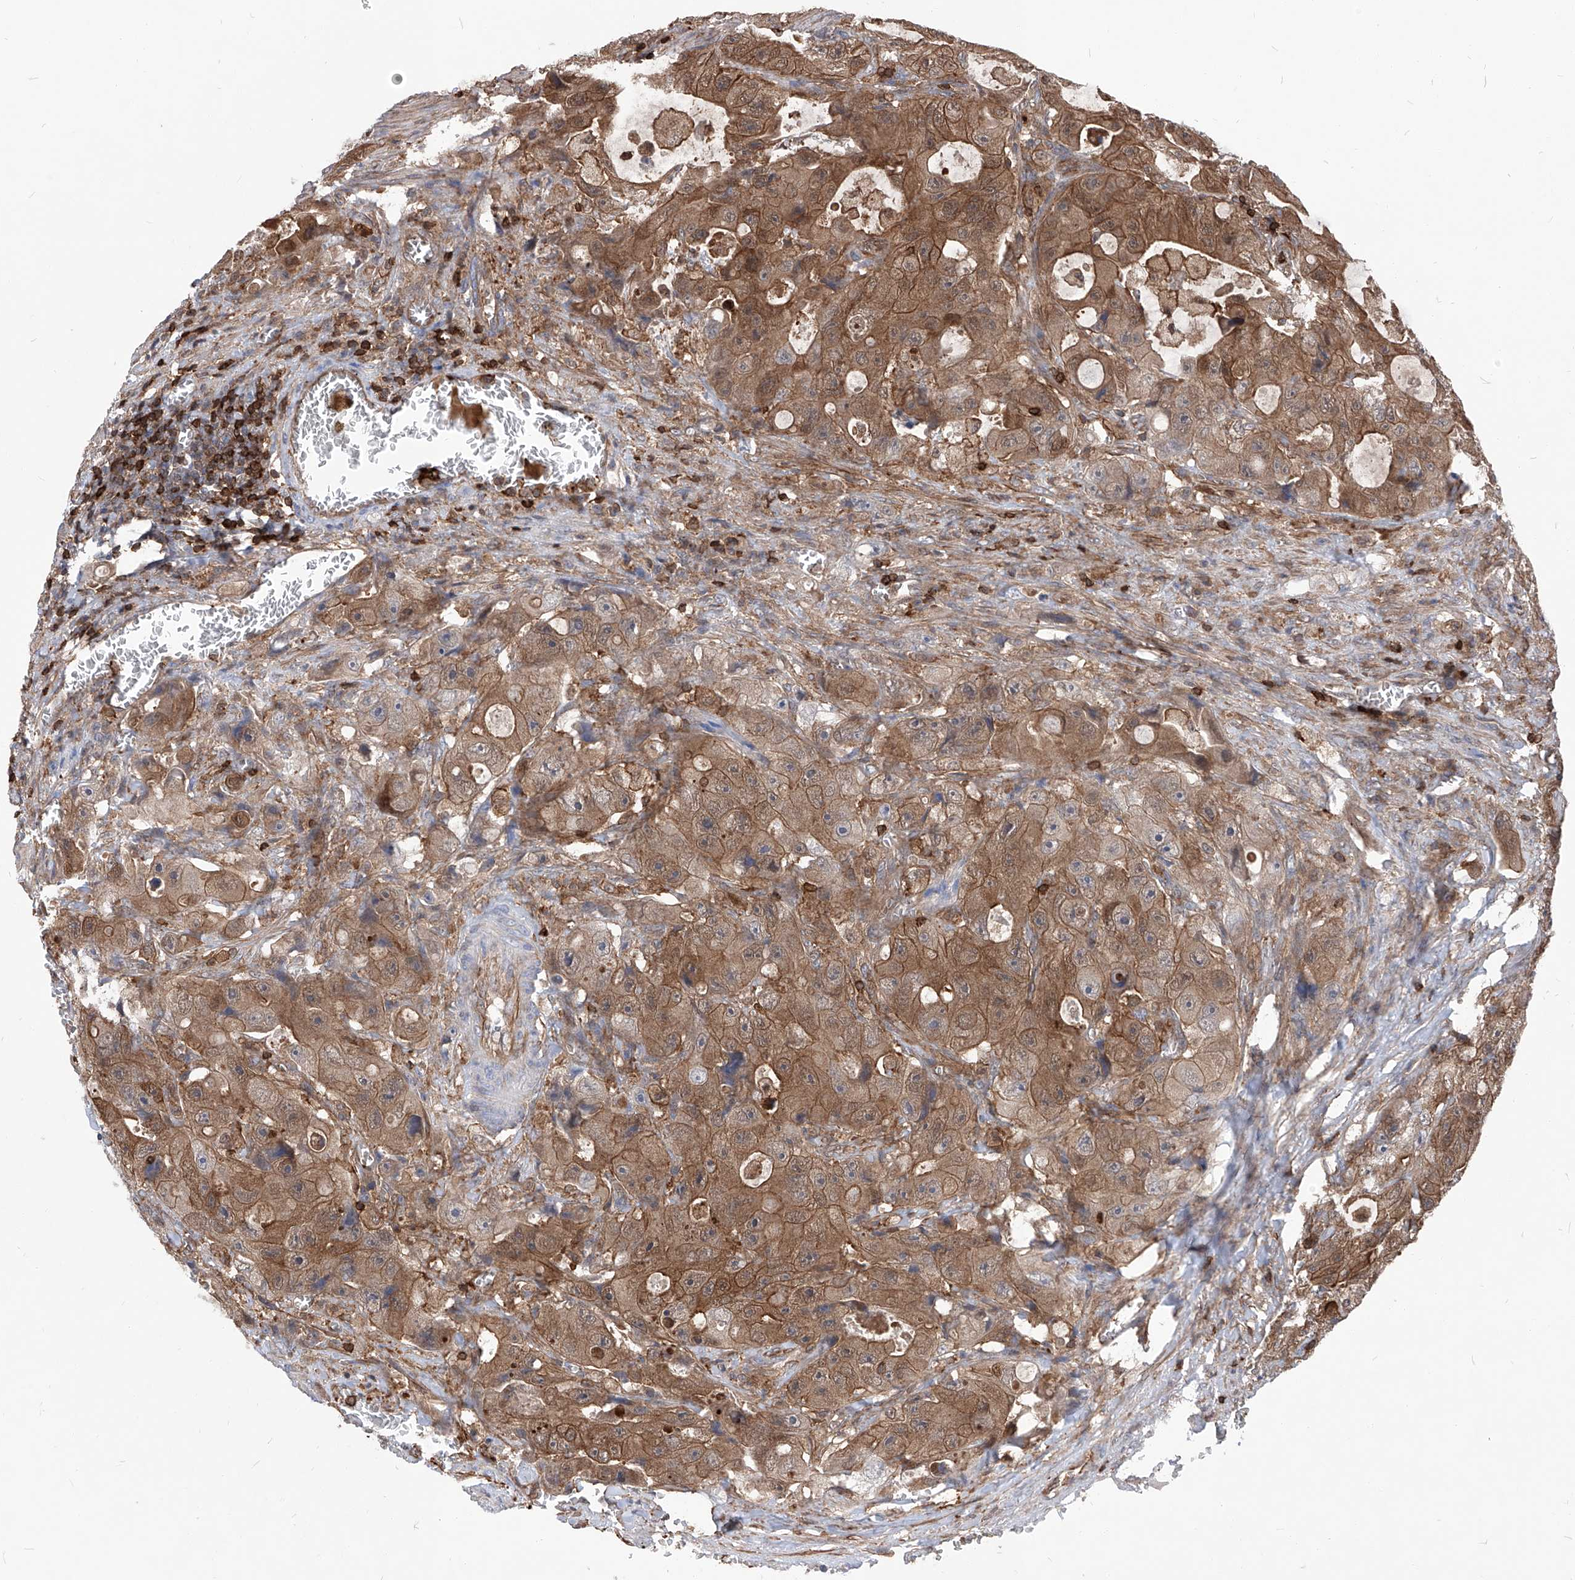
{"staining": {"intensity": "strong", "quantity": ">75%", "location": "cytoplasmic/membranous"}, "tissue": "colorectal cancer", "cell_type": "Tumor cells", "image_type": "cancer", "snomed": [{"axis": "morphology", "description": "Adenocarcinoma, NOS"}, {"axis": "topography", "description": "Colon"}], "caption": "A brown stain labels strong cytoplasmic/membranous staining of a protein in human colorectal cancer tumor cells.", "gene": "ABRACL", "patient": {"sex": "female", "age": 46}}